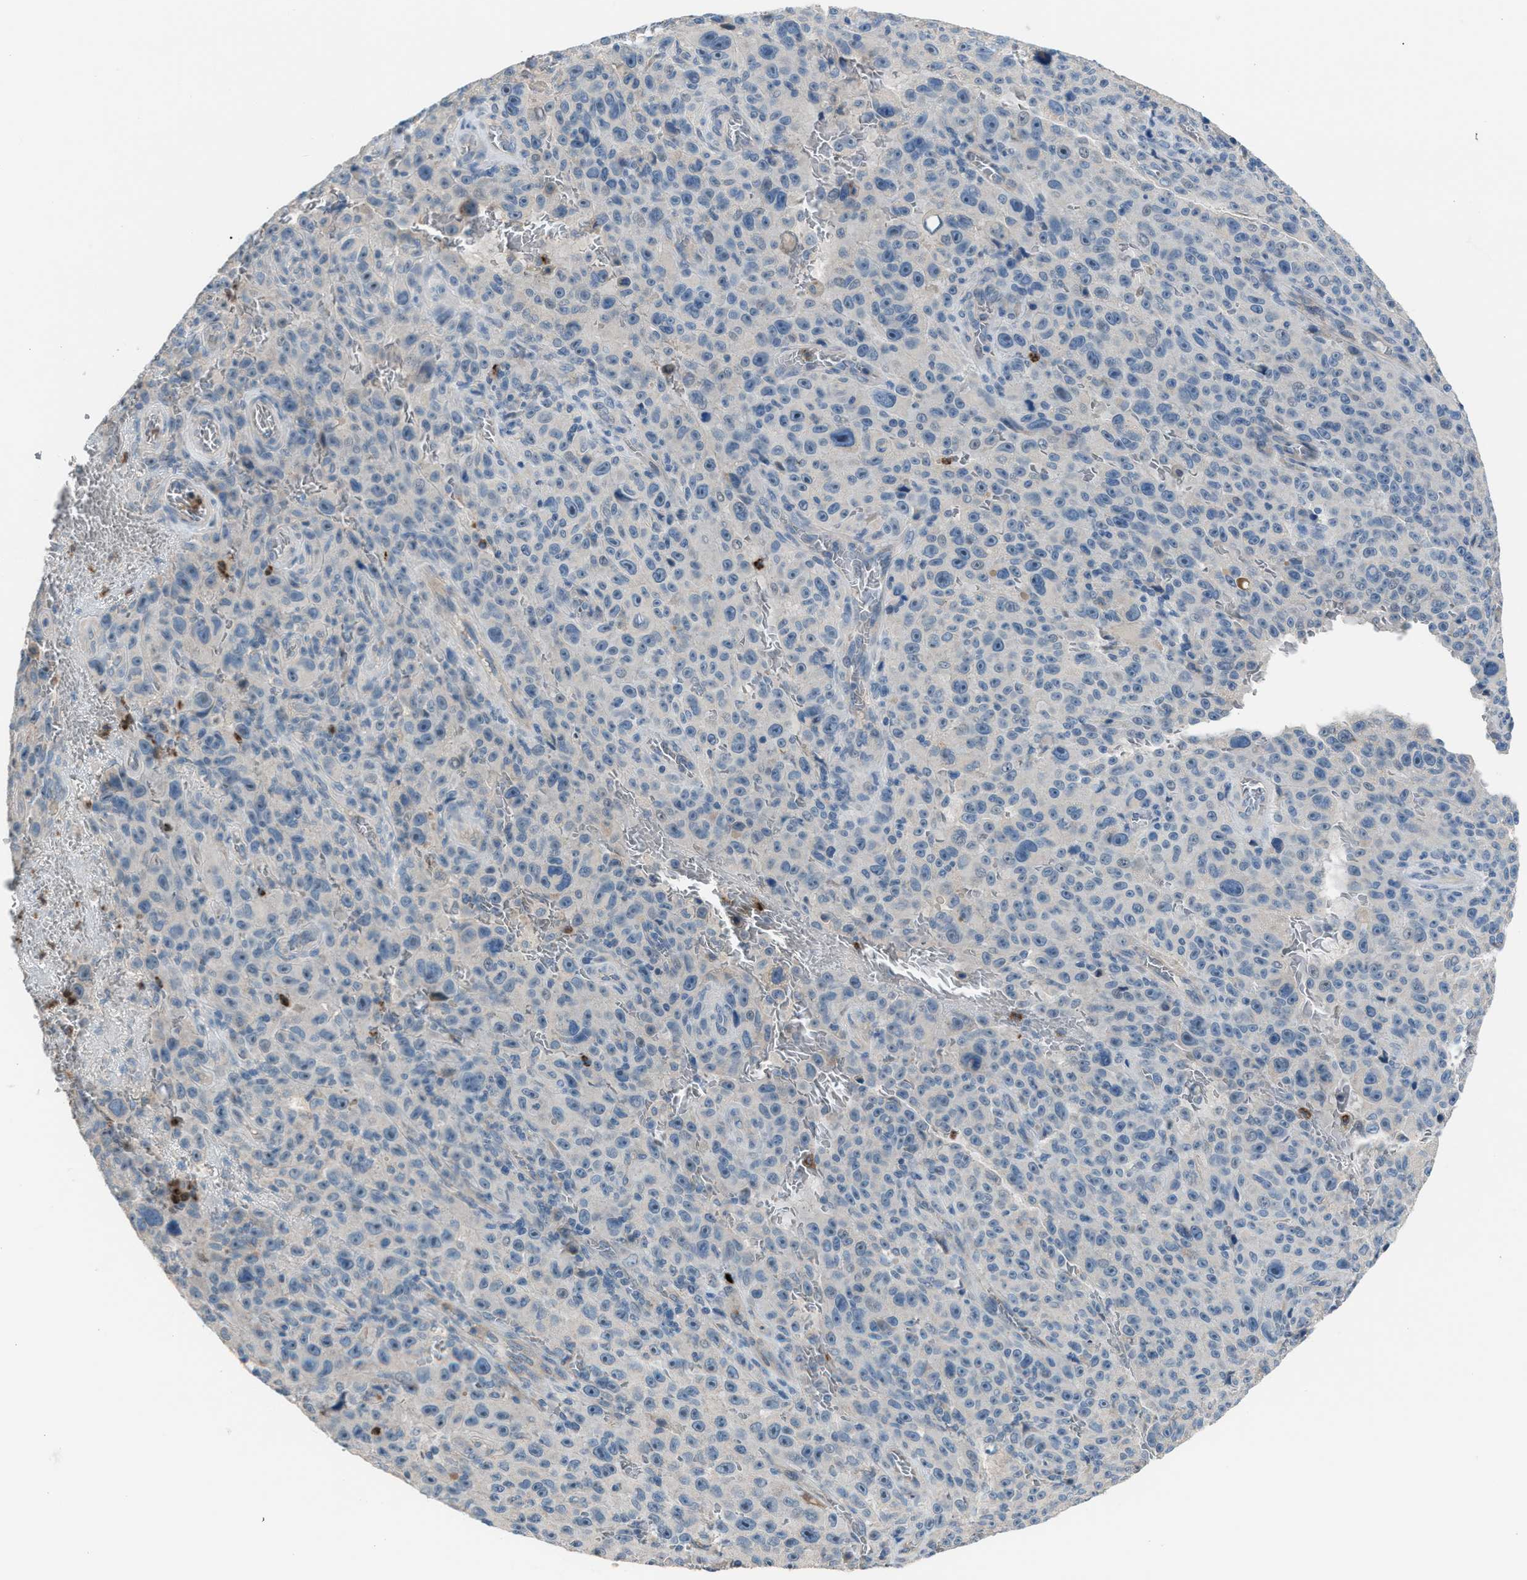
{"staining": {"intensity": "negative", "quantity": "none", "location": "none"}, "tissue": "melanoma", "cell_type": "Tumor cells", "image_type": "cancer", "snomed": [{"axis": "morphology", "description": "Malignant melanoma, NOS"}, {"axis": "topography", "description": "Skin"}], "caption": "High power microscopy image of an immunohistochemistry (IHC) histopathology image of melanoma, revealing no significant positivity in tumor cells.", "gene": "CFAP77", "patient": {"sex": "female", "age": 82}}